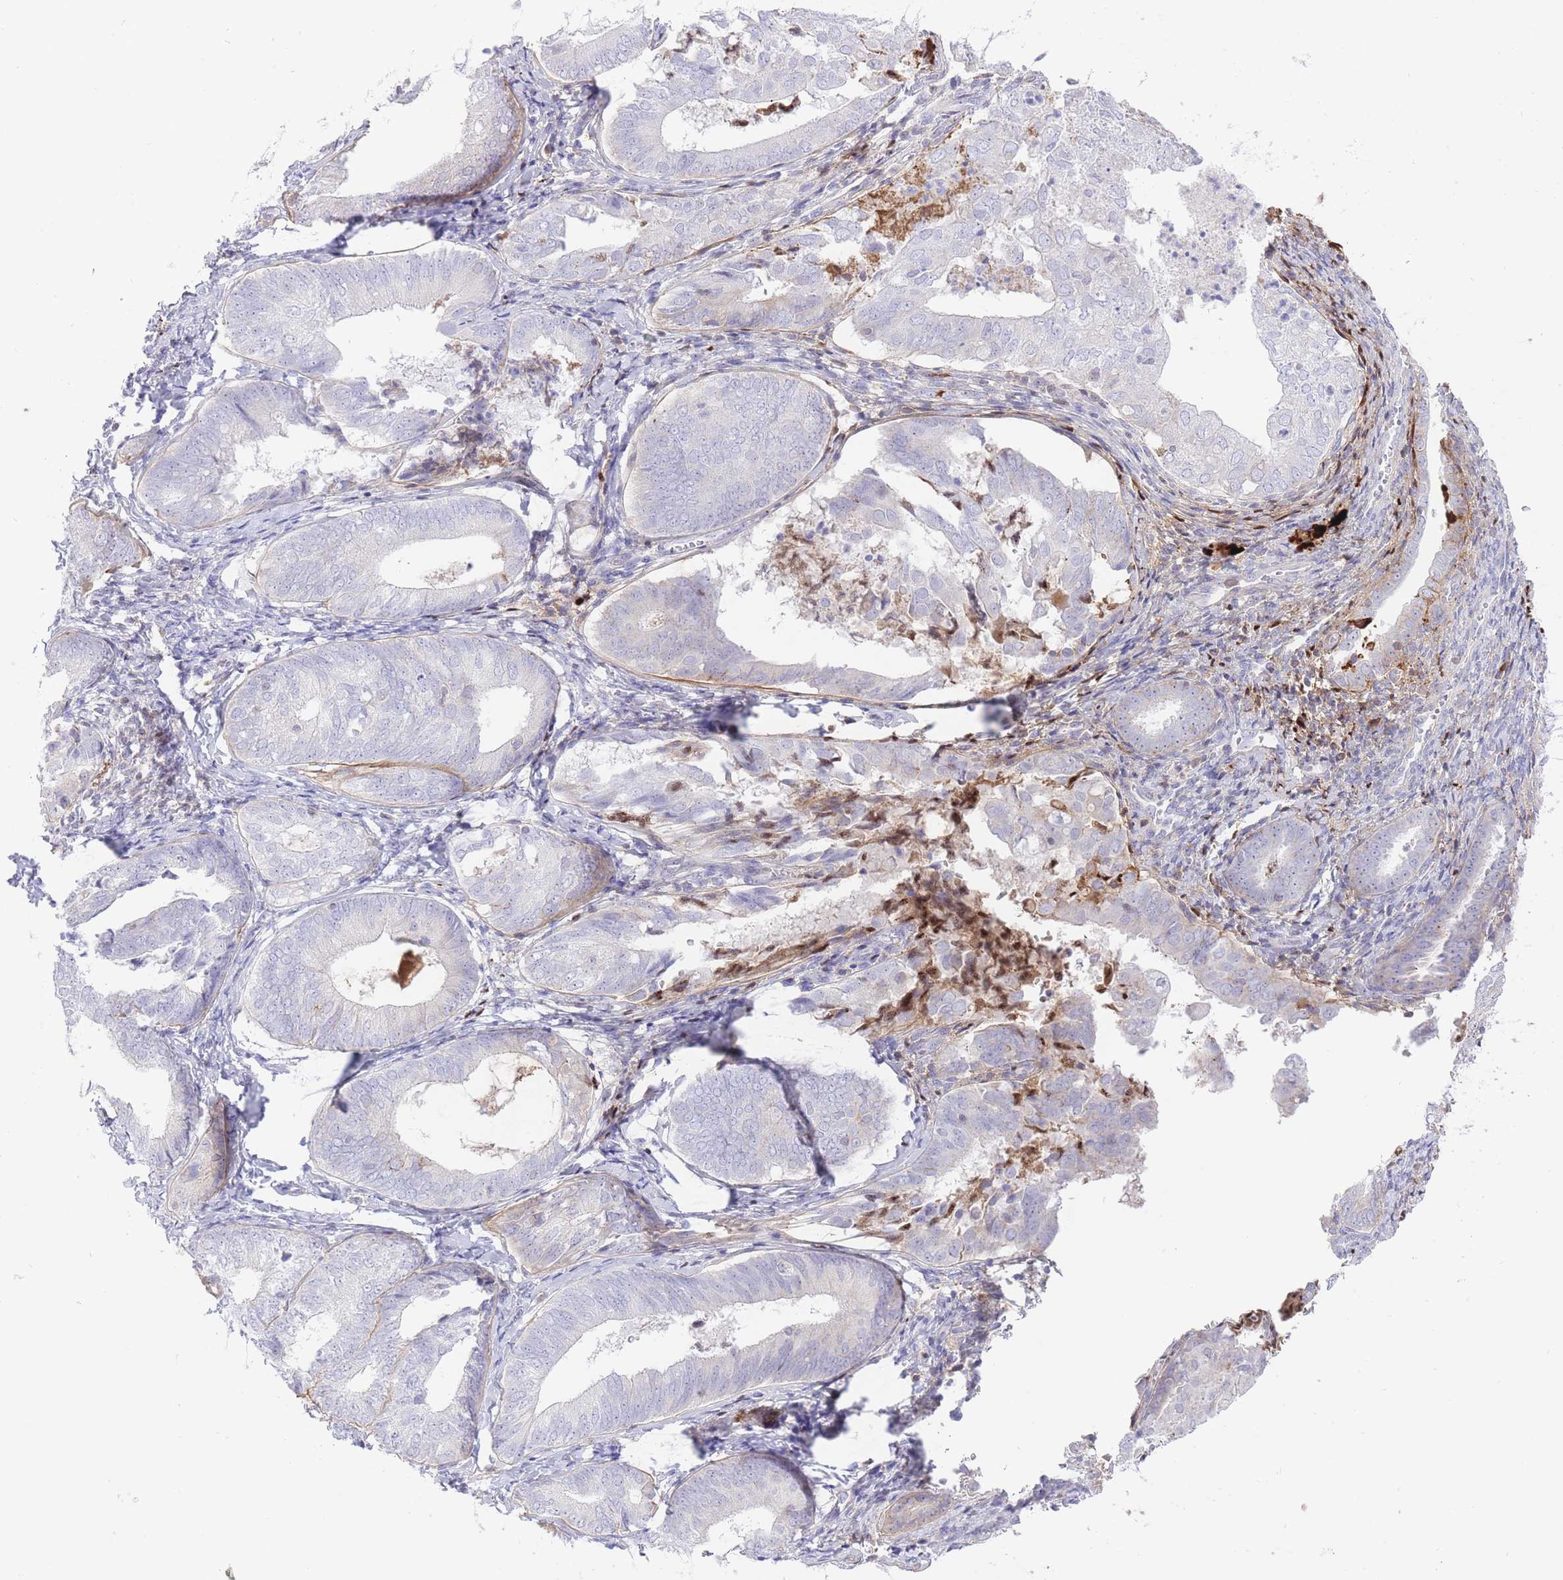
{"staining": {"intensity": "negative", "quantity": "none", "location": "none"}, "tissue": "endometrial cancer", "cell_type": "Tumor cells", "image_type": "cancer", "snomed": [{"axis": "morphology", "description": "Adenocarcinoma, NOS"}, {"axis": "topography", "description": "Endometrium"}], "caption": "This is an IHC micrograph of adenocarcinoma (endometrial). There is no positivity in tumor cells.", "gene": "HRG", "patient": {"sex": "female", "age": 87}}